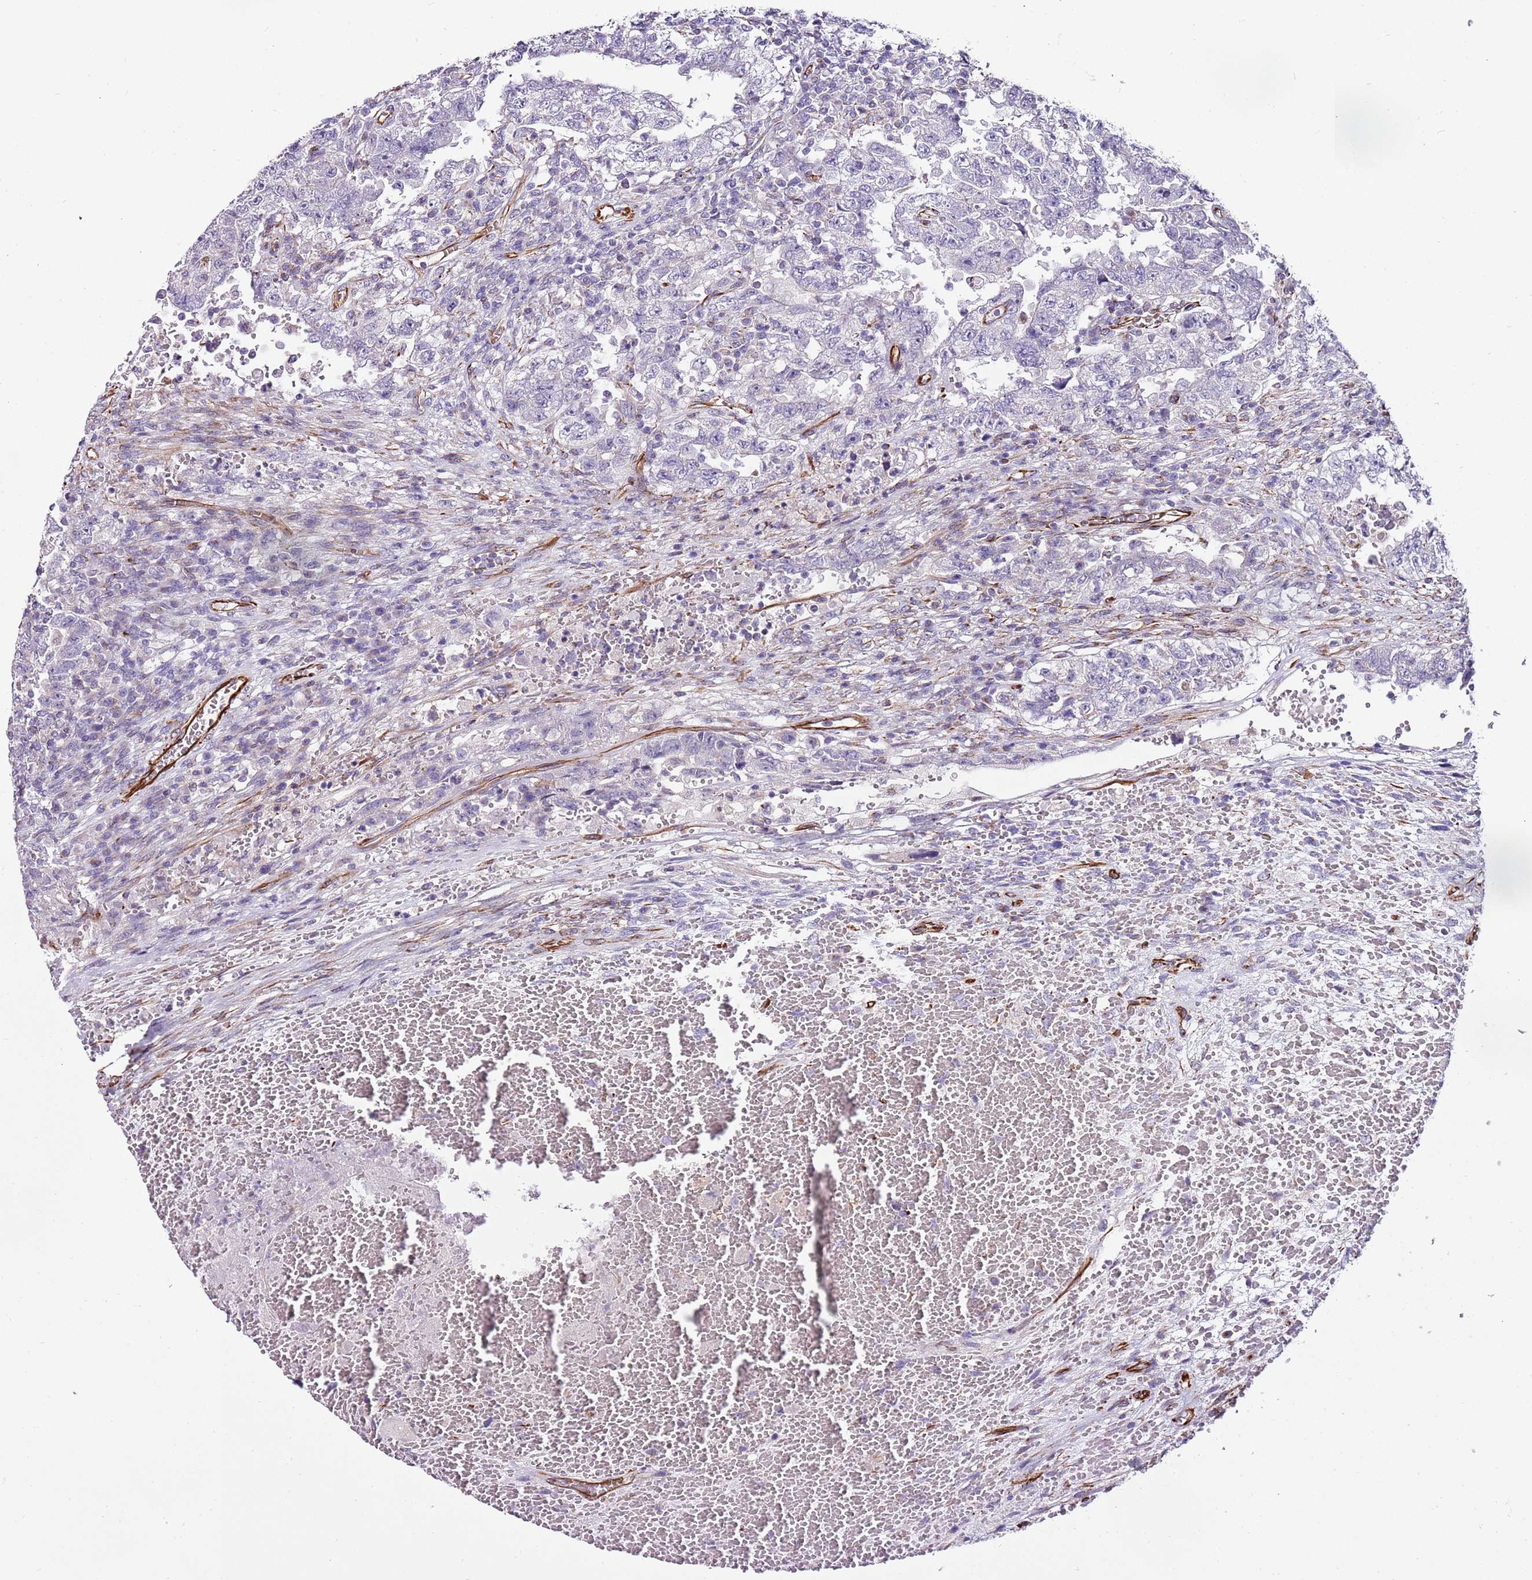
{"staining": {"intensity": "negative", "quantity": "none", "location": "none"}, "tissue": "testis cancer", "cell_type": "Tumor cells", "image_type": "cancer", "snomed": [{"axis": "morphology", "description": "Carcinoma, Embryonal, NOS"}, {"axis": "topography", "description": "Testis"}], "caption": "Histopathology image shows no protein positivity in tumor cells of testis cancer tissue. (DAB (3,3'-diaminobenzidine) IHC visualized using brightfield microscopy, high magnification).", "gene": "ZNF786", "patient": {"sex": "male", "age": 26}}